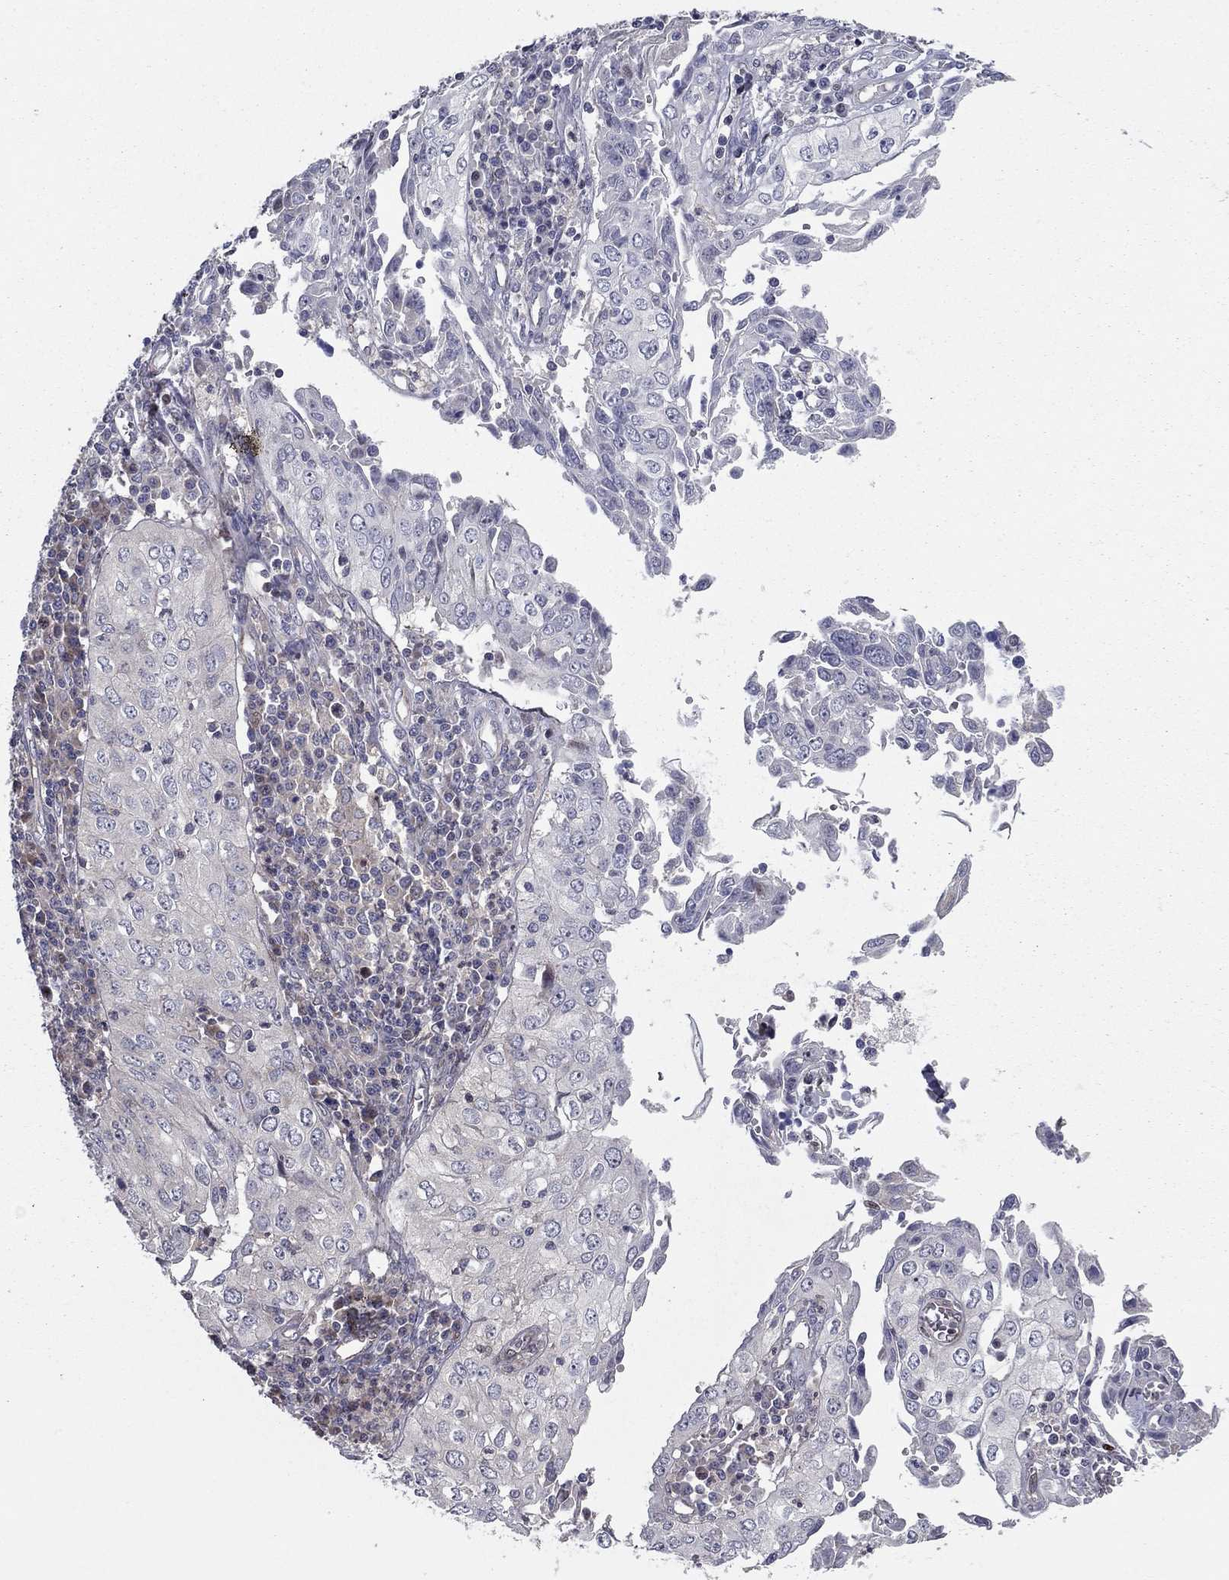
{"staining": {"intensity": "negative", "quantity": "none", "location": "none"}, "tissue": "cervical cancer", "cell_type": "Tumor cells", "image_type": "cancer", "snomed": [{"axis": "morphology", "description": "Squamous cell carcinoma, NOS"}, {"axis": "topography", "description": "Cervix"}], "caption": "Histopathology image shows no protein positivity in tumor cells of cervical cancer tissue.", "gene": "DUSP7", "patient": {"sex": "female", "age": 24}}